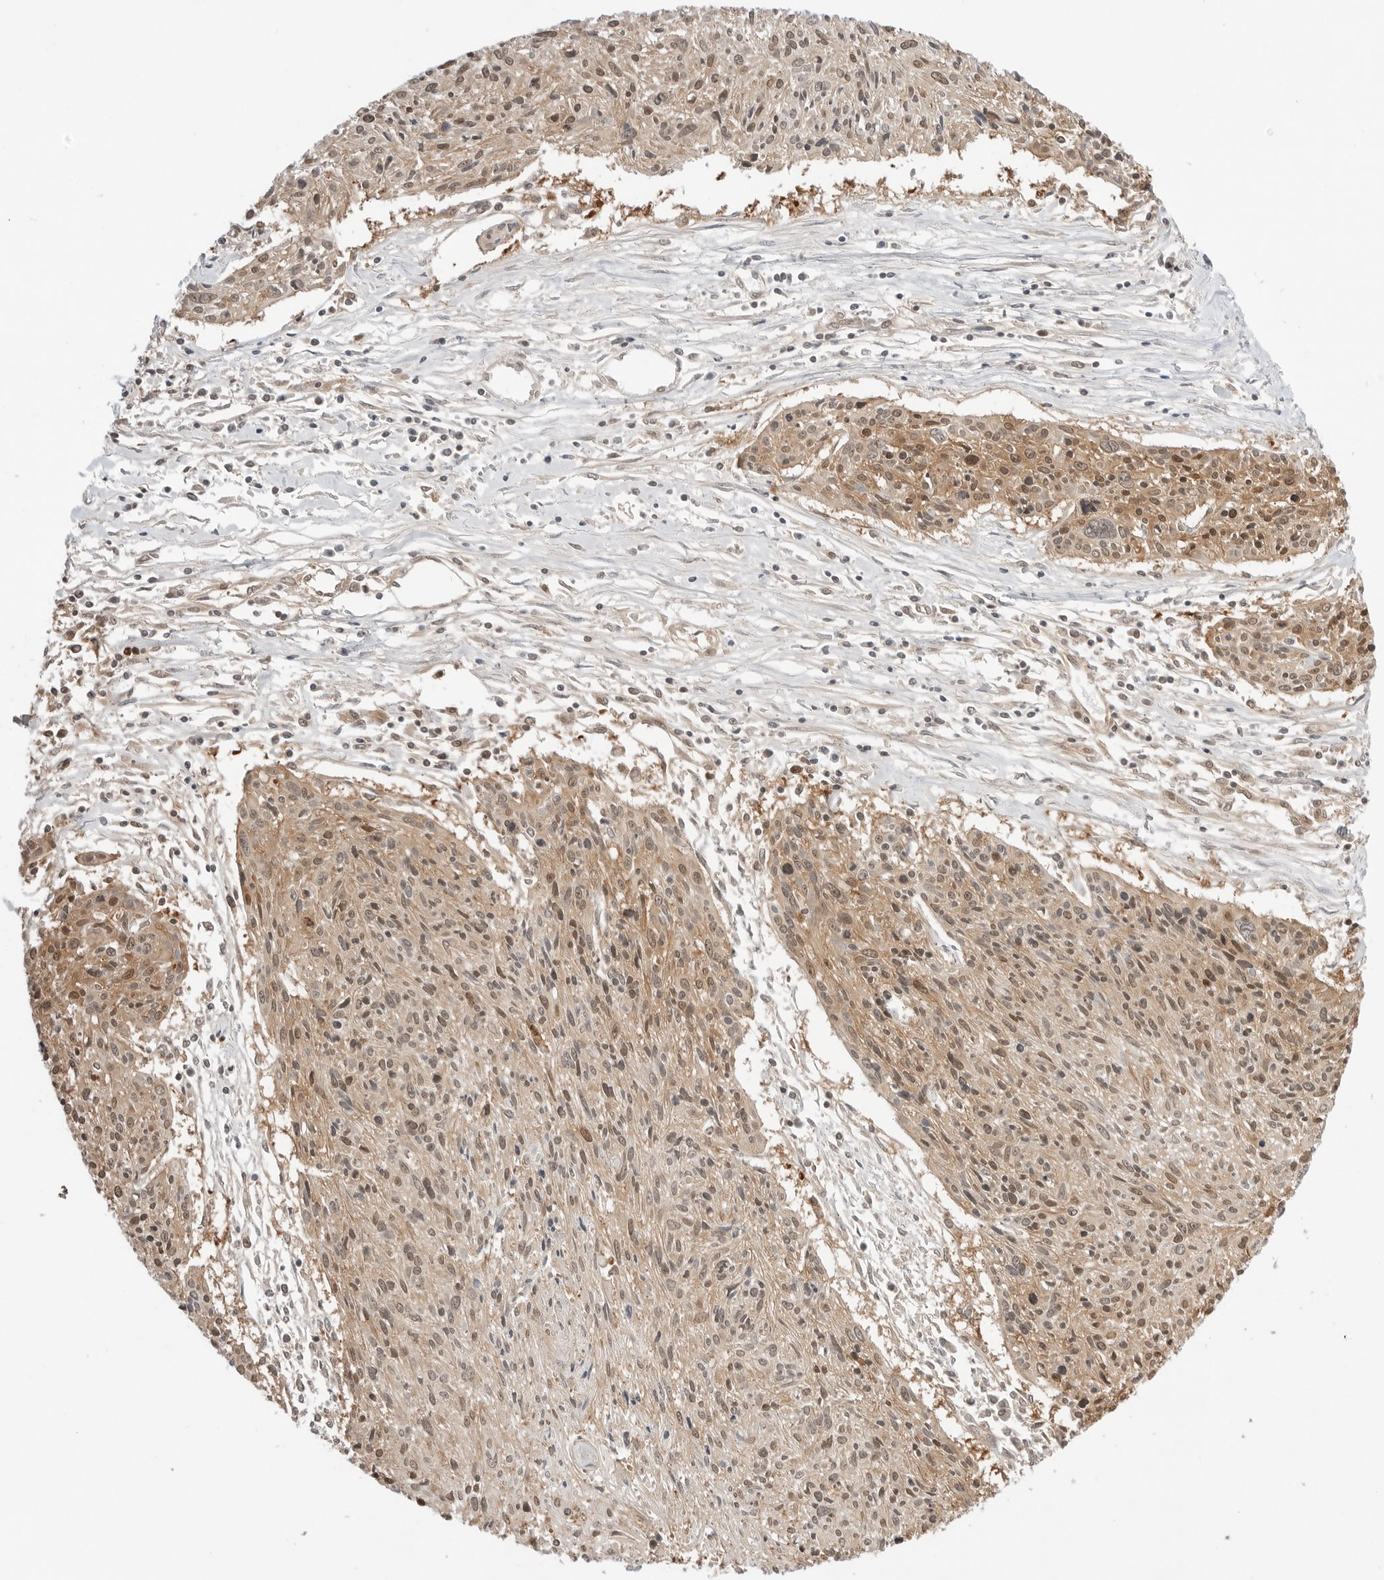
{"staining": {"intensity": "moderate", "quantity": ">75%", "location": "cytoplasmic/membranous,nuclear"}, "tissue": "cervical cancer", "cell_type": "Tumor cells", "image_type": "cancer", "snomed": [{"axis": "morphology", "description": "Squamous cell carcinoma, NOS"}, {"axis": "topography", "description": "Cervix"}], "caption": "Brown immunohistochemical staining in human cervical cancer displays moderate cytoplasmic/membranous and nuclear expression in about >75% of tumor cells.", "gene": "NUDC", "patient": {"sex": "female", "age": 51}}